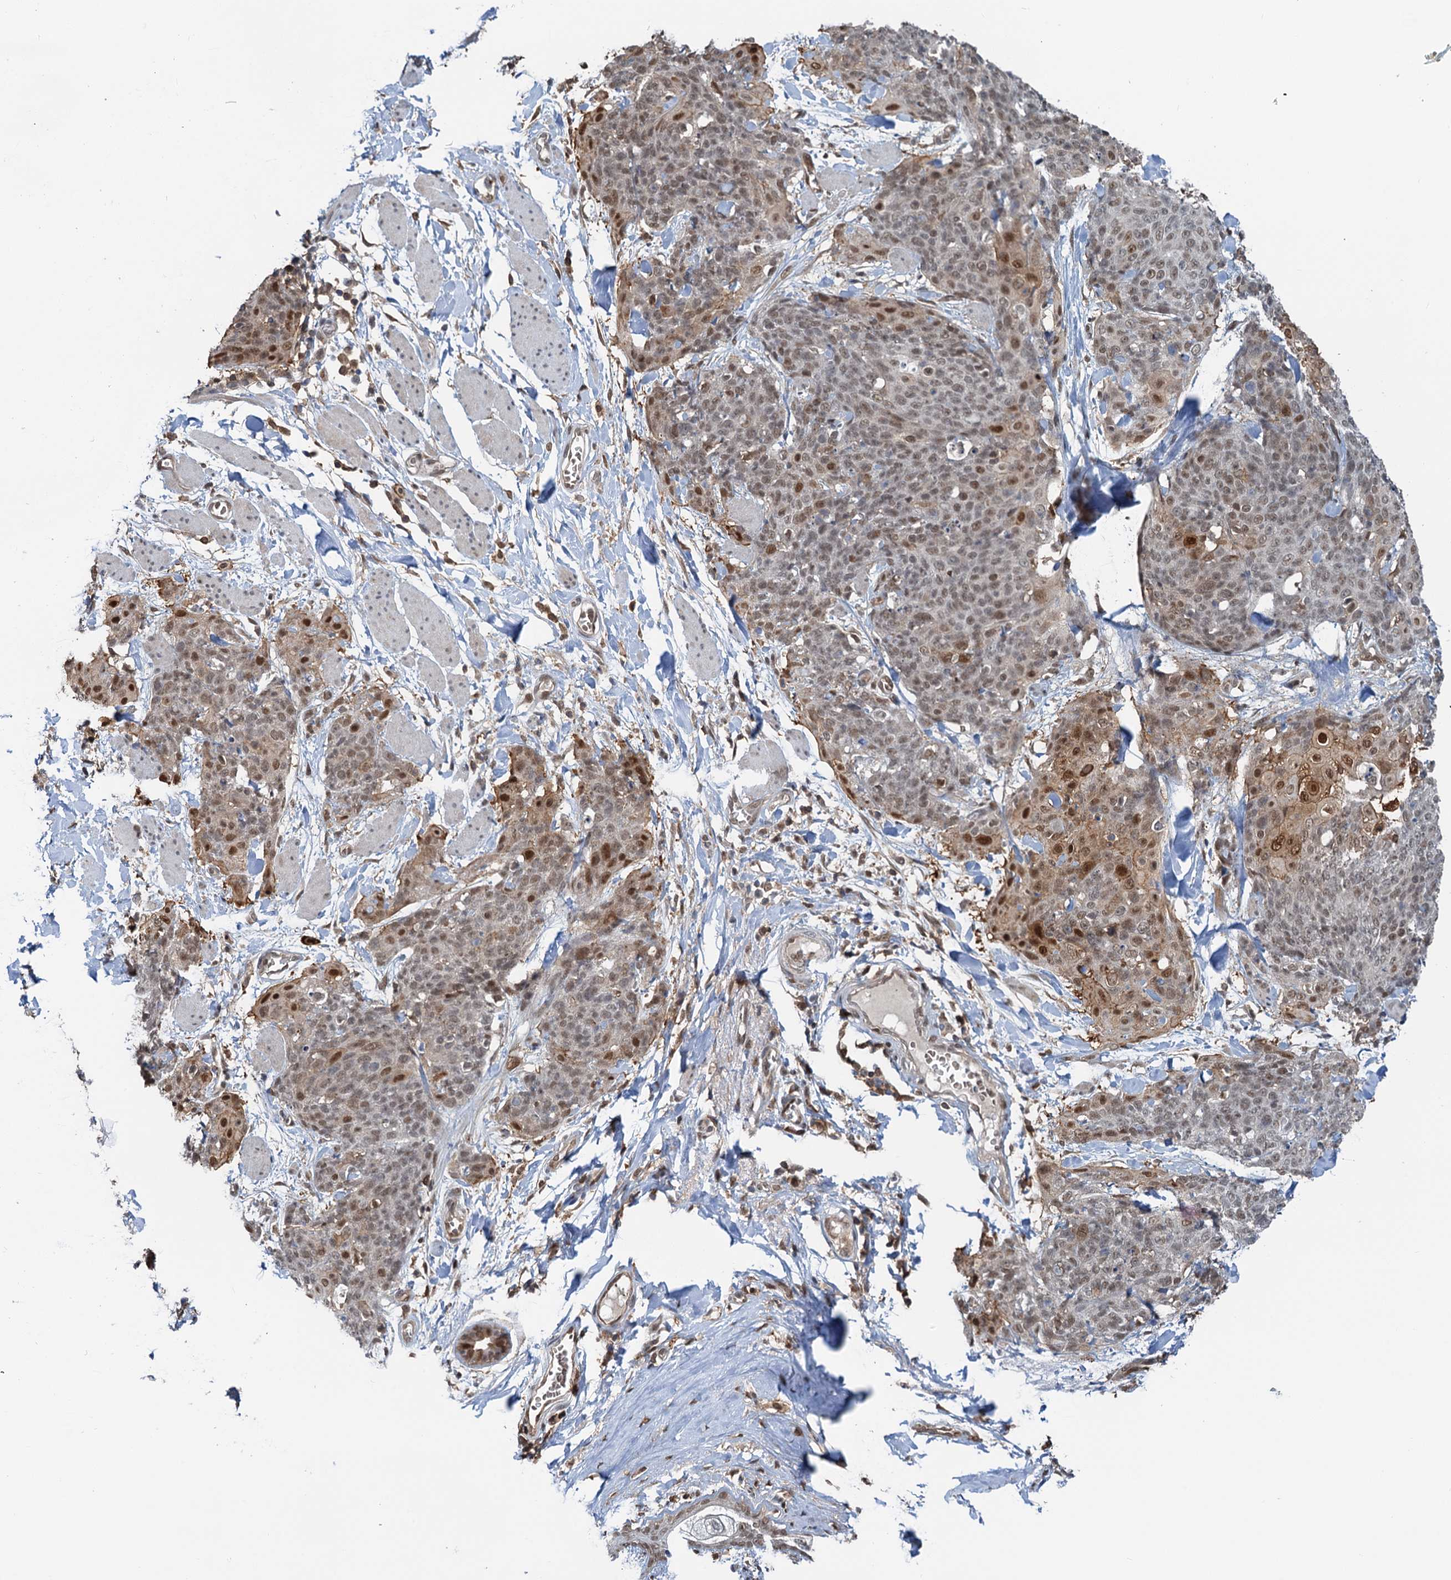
{"staining": {"intensity": "moderate", "quantity": "25%-75%", "location": "nuclear"}, "tissue": "skin cancer", "cell_type": "Tumor cells", "image_type": "cancer", "snomed": [{"axis": "morphology", "description": "Squamous cell carcinoma, NOS"}, {"axis": "topography", "description": "Skin"}, {"axis": "topography", "description": "Vulva"}], "caption": "This image exhibits IHC staining of human skin cancer (squamous cell carcinoma), with medium moderate nuclear staining in approximately 25%-75% of tumor cells.", "gene": "ZNF609", "patient": {"sex": "female", "age": 85}}